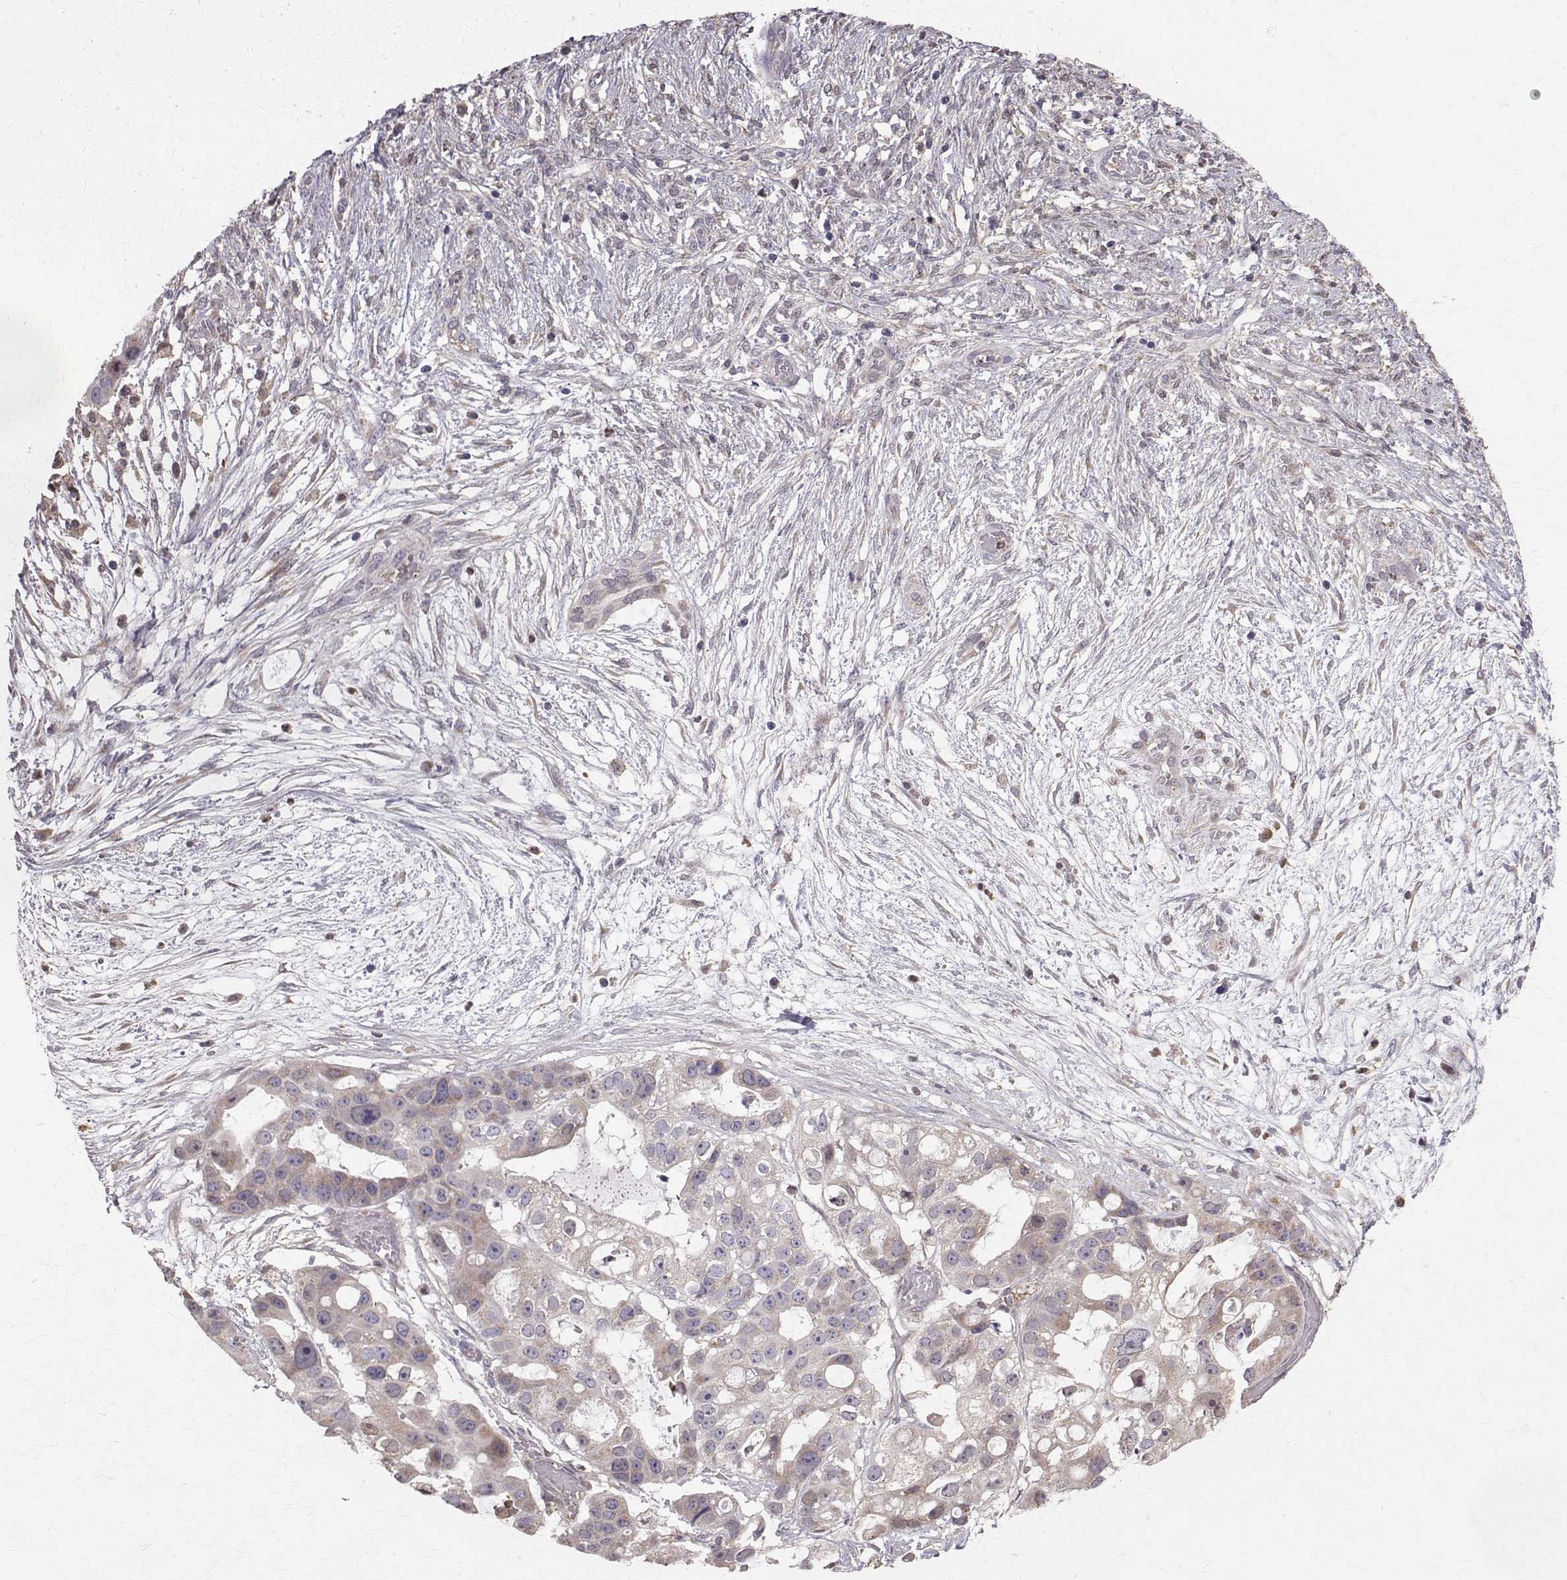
{"staining": {"intensity": "weak", "quantity": "<25%", "location": "cytoplasmic/membranous"}, "tissue": "ovarian cancer", "cell_type": "Tumor cells", "image_type": "cancer", "snomed": [{"axis": "morphology", "description": "Cystadenocarcinoma, serous, NOS"}, {"axis": "topography", "description": "Ovary"}], "caption": "Immunohistochemistry image of neoplastic tissue: human ovarian serous cystadenocarcinoma stained with DAB shows no significant protein positivity in tumor cells.", "gene": "CCDC89", "patient": {"sex": "female", "age": 56}}